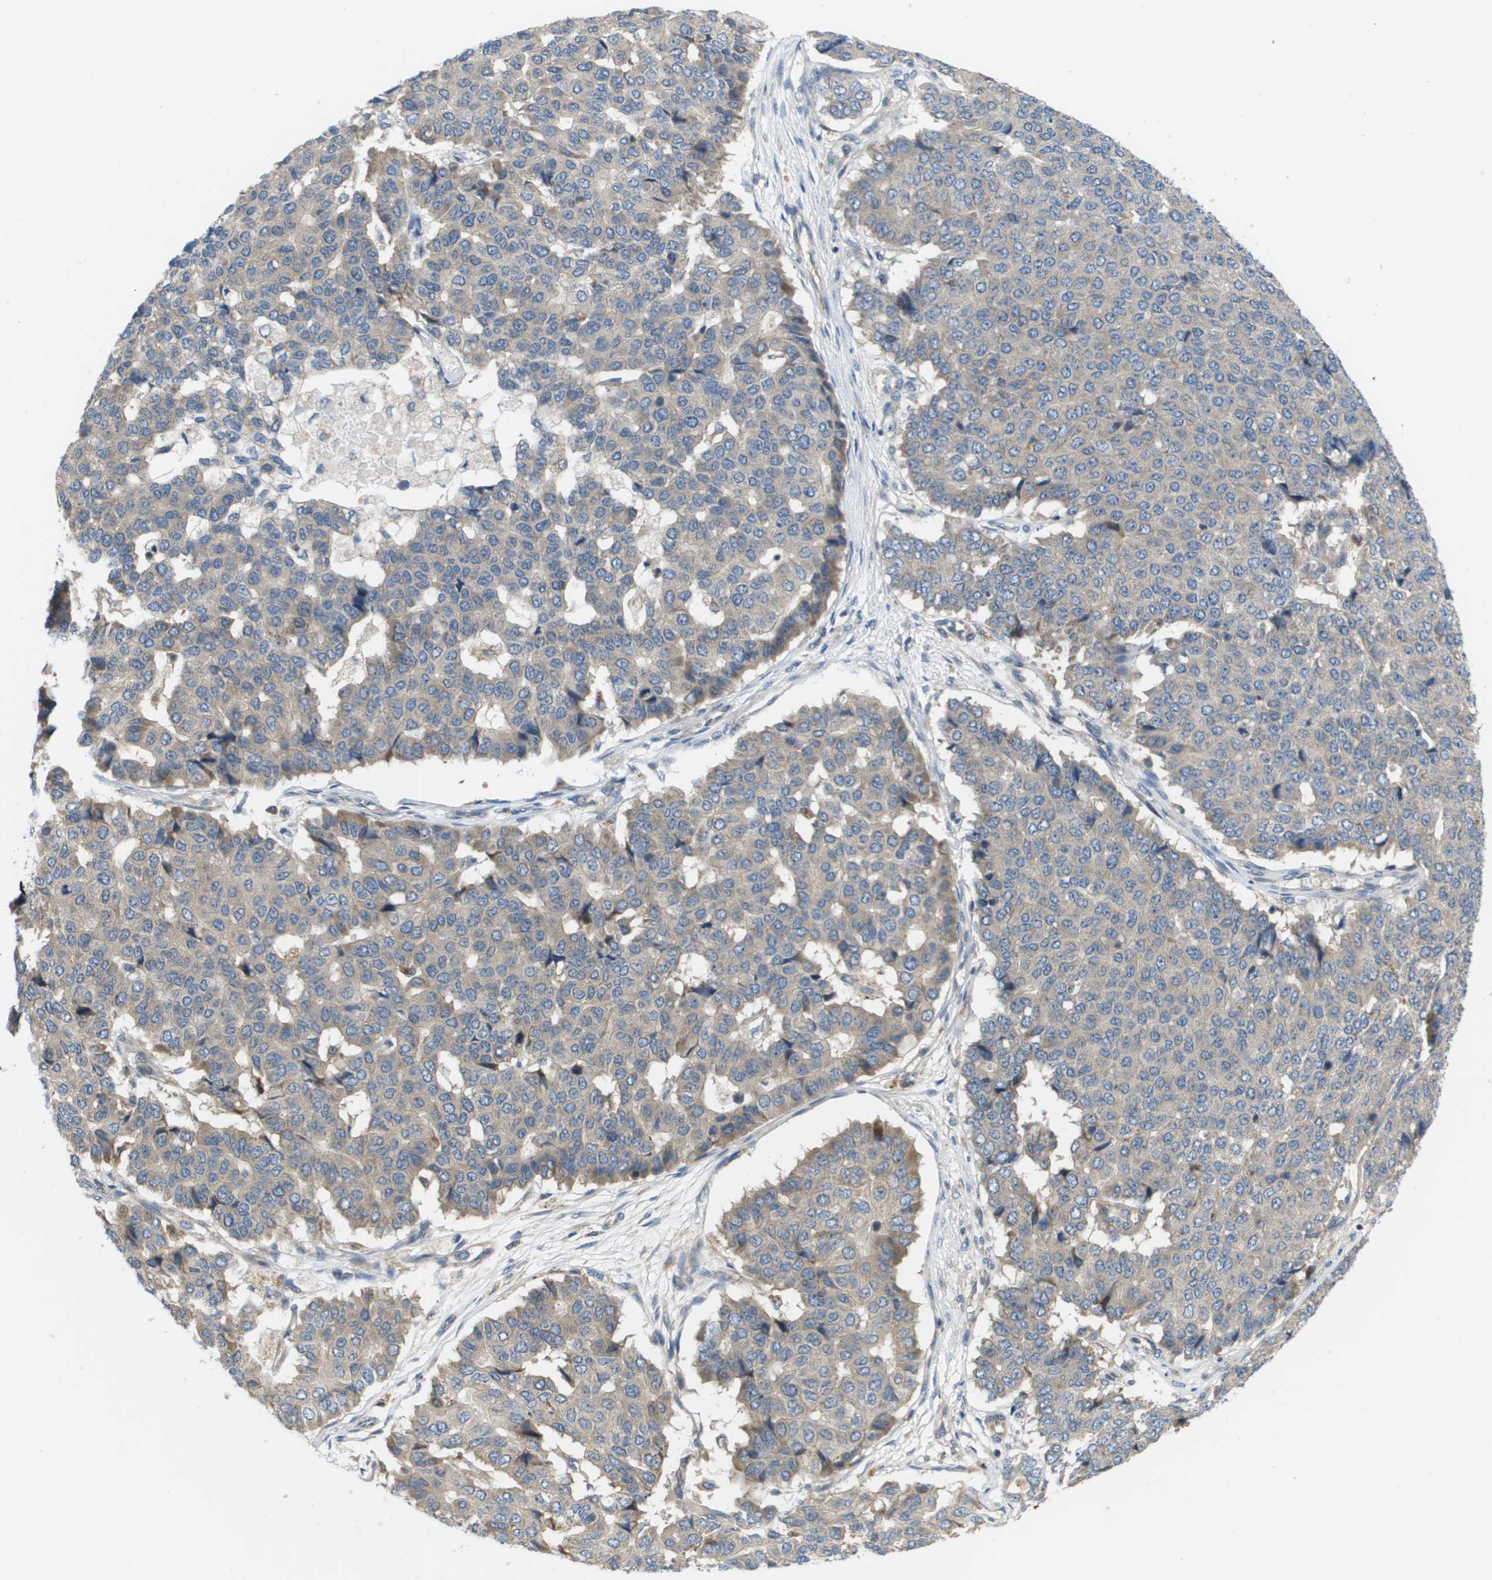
{"staining": {"intensity": "weak", "quantity": "<25%", "location": "cytoplasmic/membranous"}, "tissue": "pancreatic cancer", "cell_type": "Tumor cells", "image_type": "cancer", "snomed": [{"axis": "morphology", "description": "Adenocarcinoma, NOS"}, {"axis": "topography", "description": "Pancreas"}], "caption": "Tumor cells show no significant expression in adenocarcinoma (pancreatic).", "gene": "SLC25A20", "patient": {"sex": "male", "age": 50}}